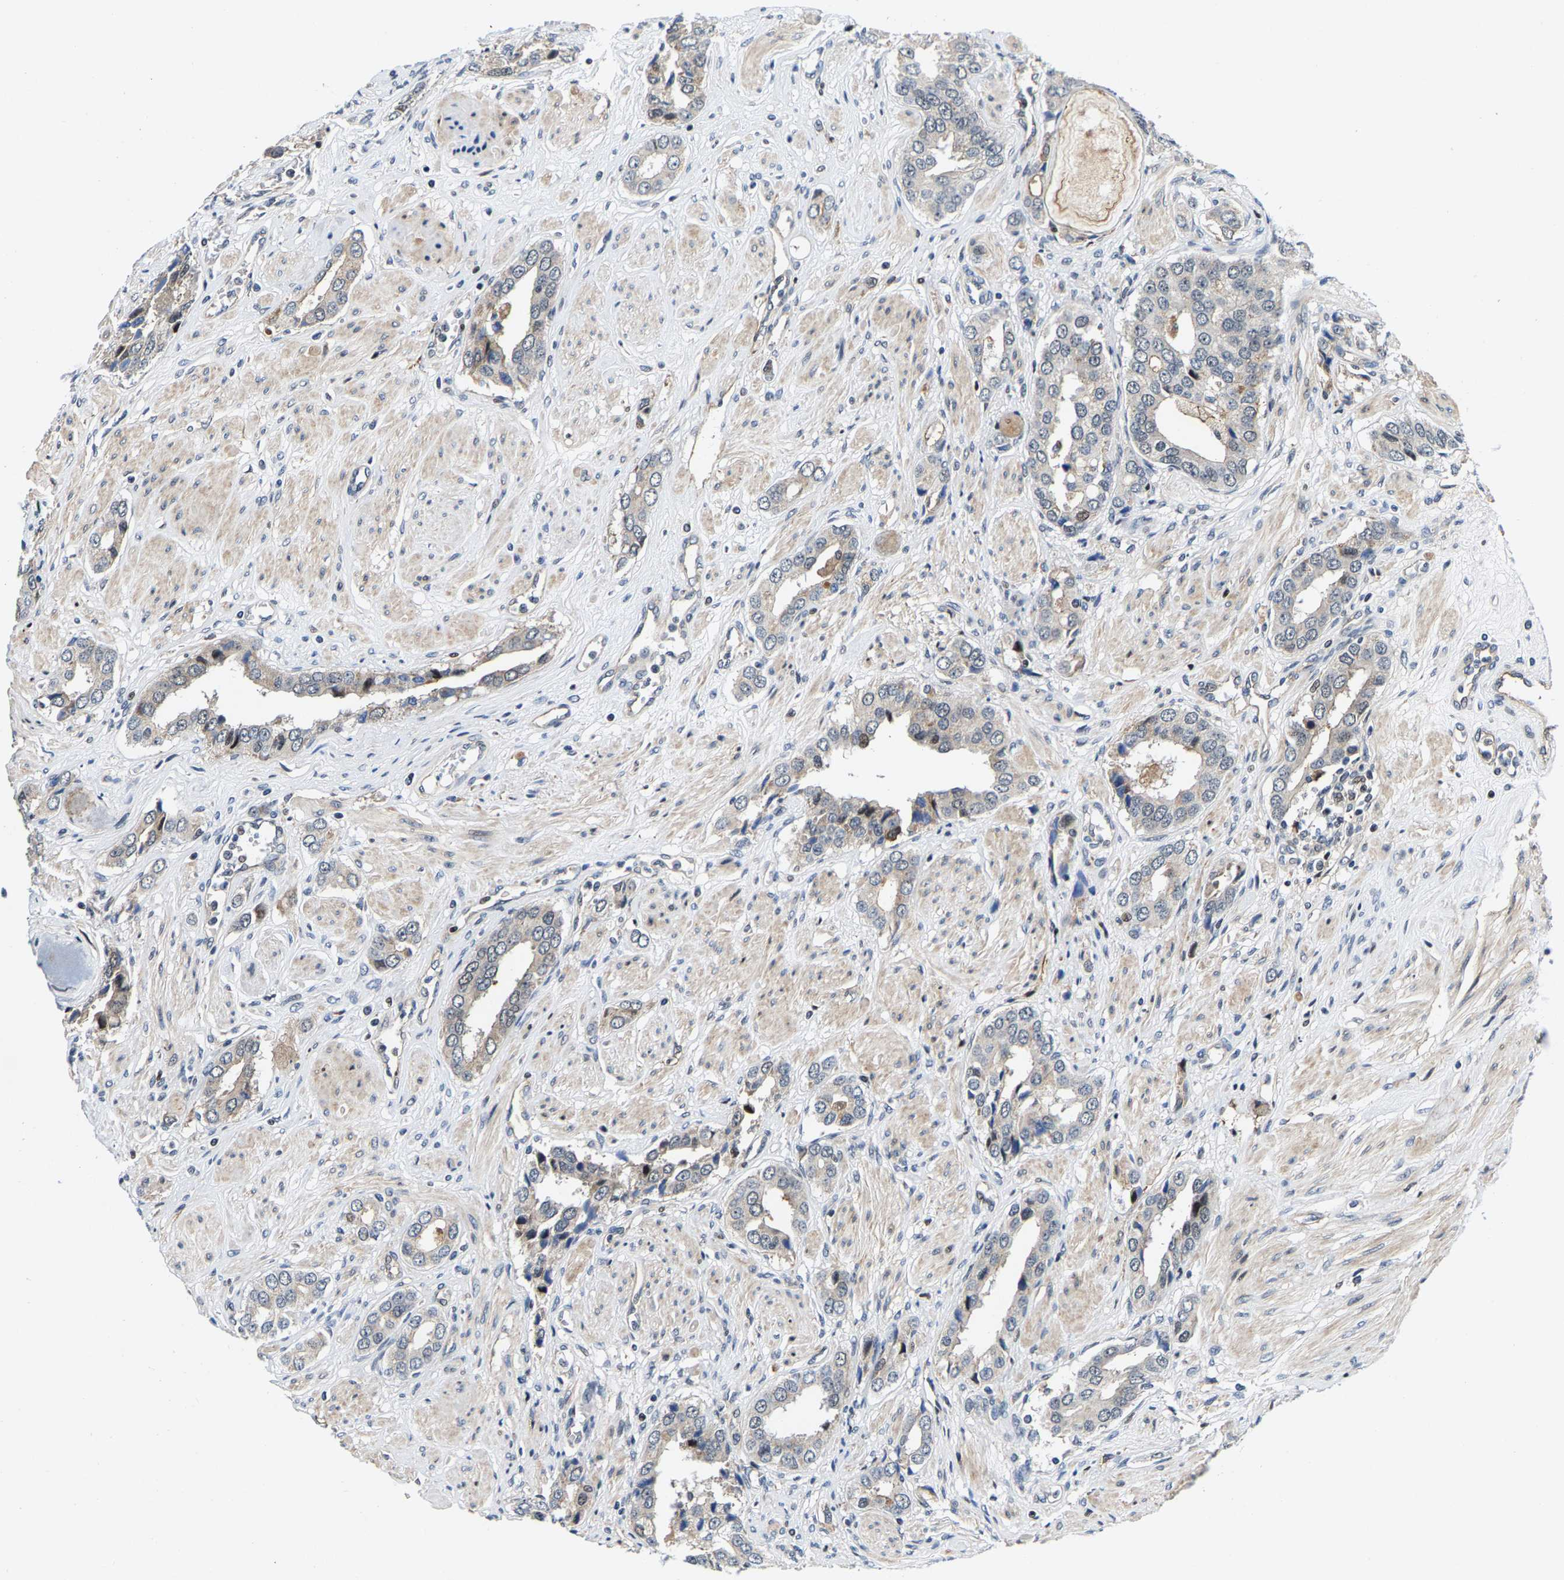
{"staining": {"intensity": "negative", "quantity": "none", "location": "none"}, "tissue": "prostate cancer", "cell_type": "Tumor cells", "image_type": "cancer", "snomed": [{"axis": "morphology", "description": "Adenocarcinoma, High grade"}, {"axis": "topography", "description": "Prostate"}], "caption": "High power microscopy photomicrograph of an immunohistochemistry (IHC) micrograph of prostate adenocarcinoma (high-grade), revealing no significant expression in tumor cells.", "gene": "GTPBP10", "patient": {"sex": "male", "age": 52}}